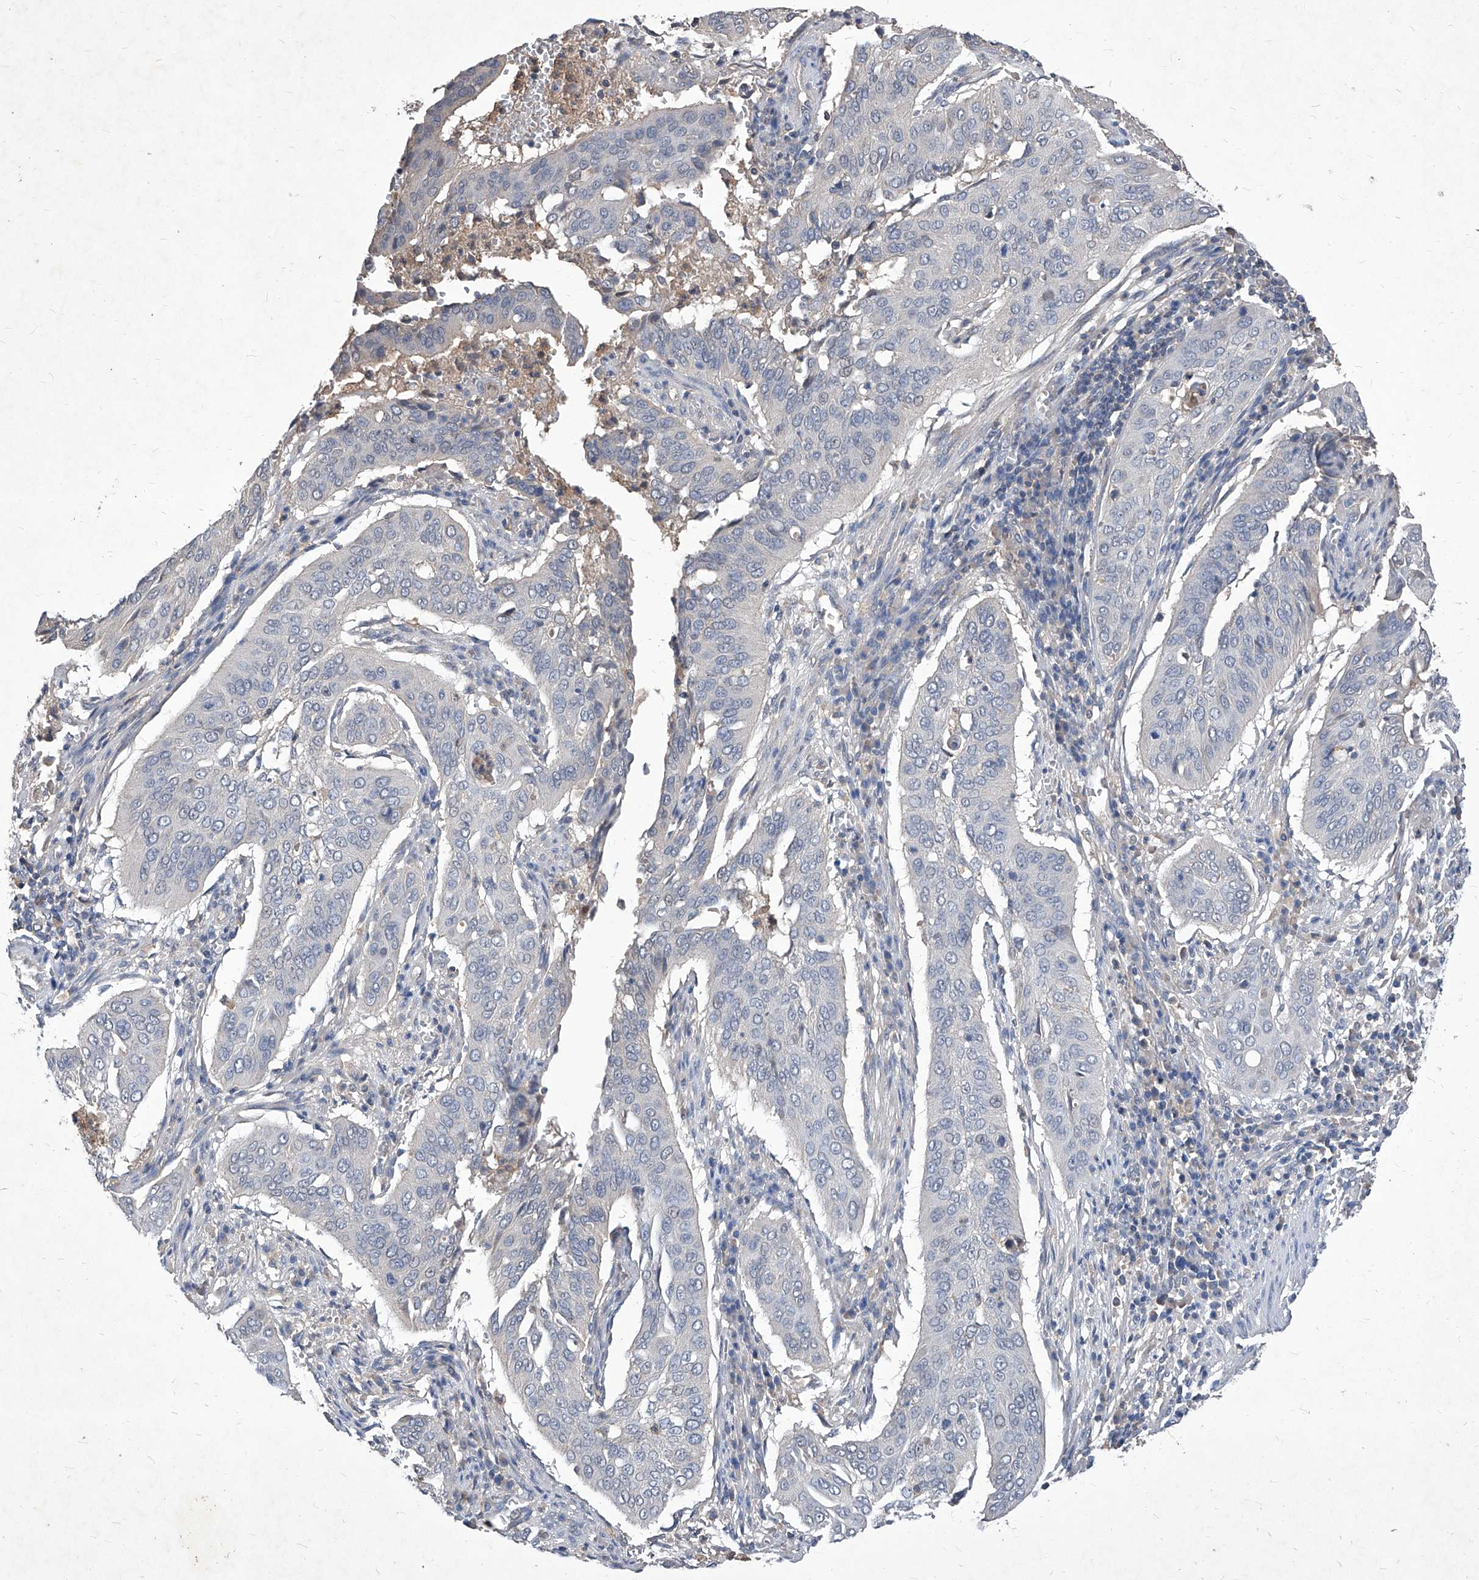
{"staining": {"intensity": "negative", "quantity": "none", "location": "none"}, "tissue": "cervical cancer", "cell_type": "Tumor cells", "image_type": "cancer", "snomed": [{"axis": "morphology", "description": "Squamous cell carcinoma, NOS"}, {"axis": "topography", "description": "Cervix"}], "caption": "Histopathology image shows no significant protein expression in tumor cells of cervical cancer. (IHC, brightfield microscopy, high magnification).", "gene": "SYNGR1", "patient": {"sex": "female", "age": 39}}